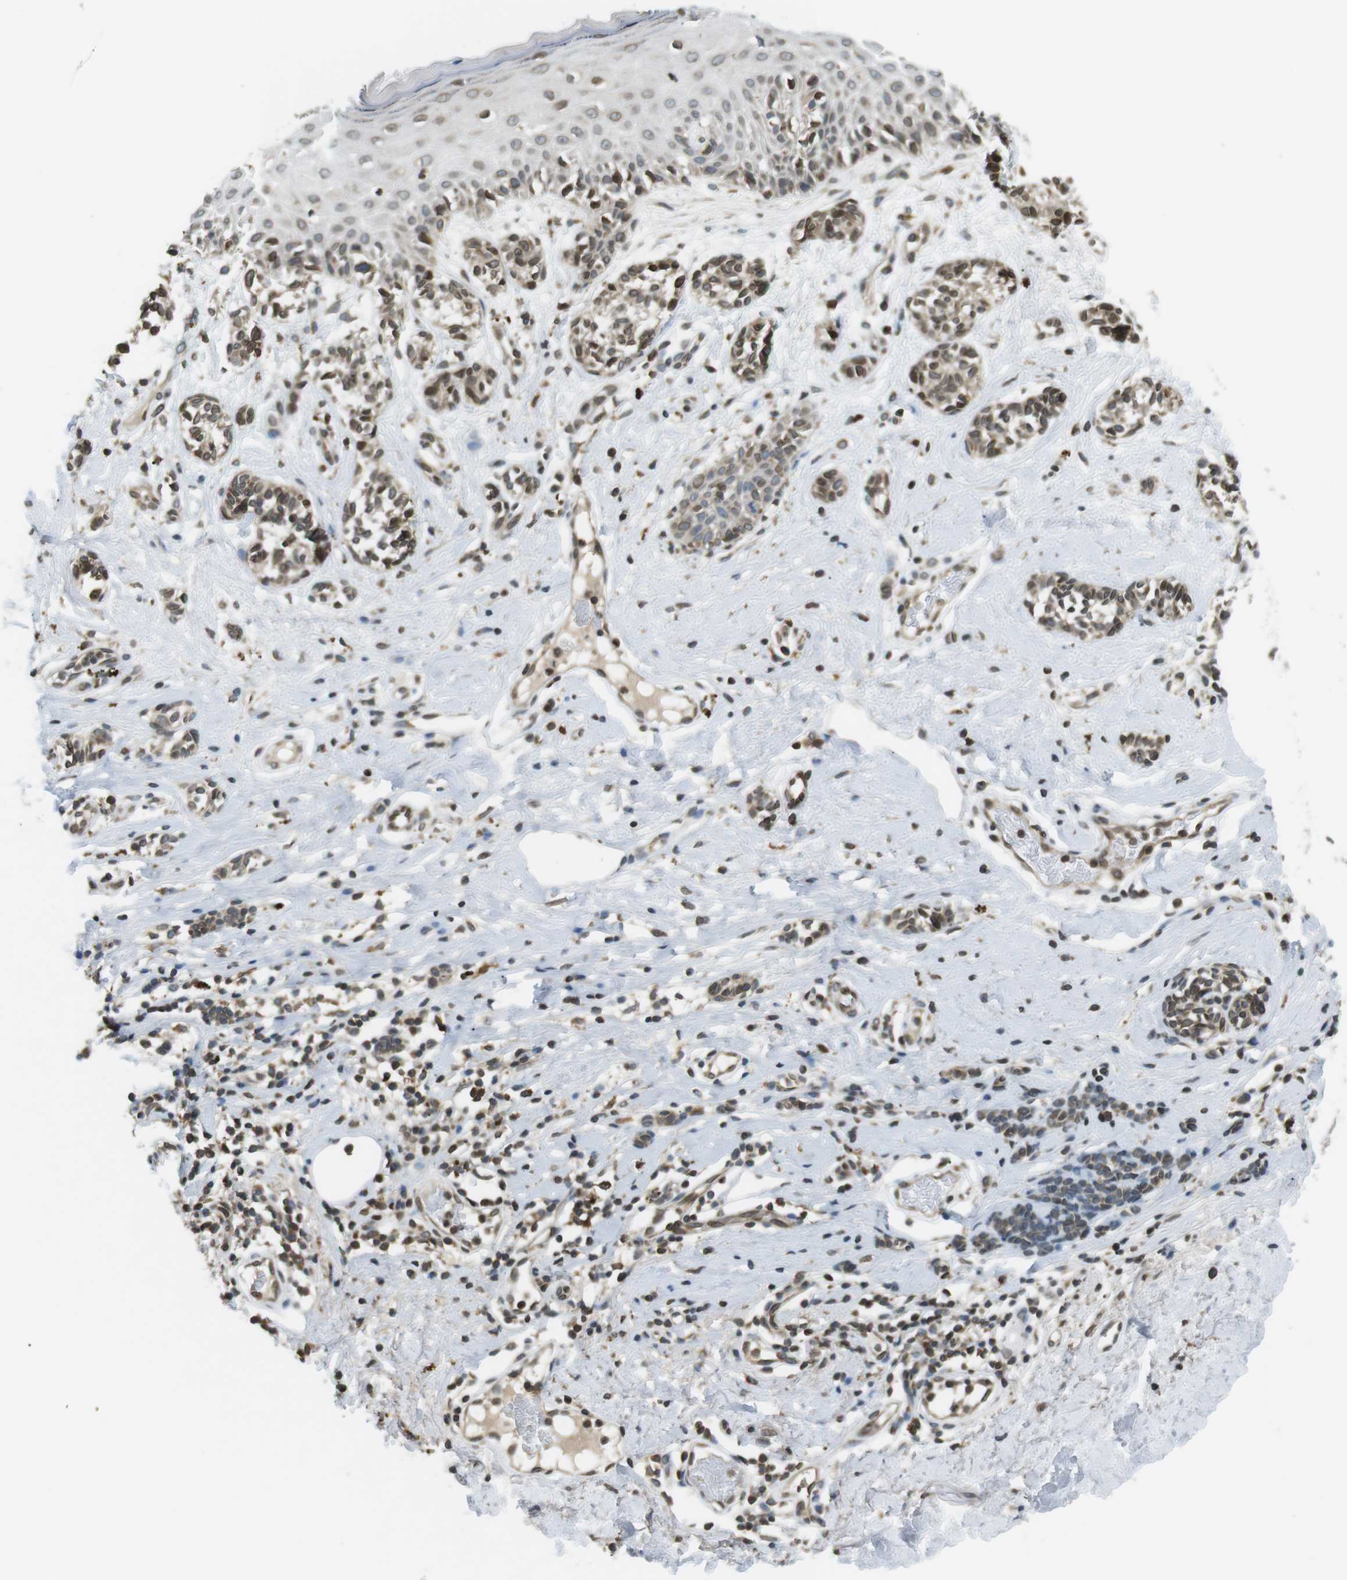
{"staining": {"intensity": "moderate", "quantity": ">75%", "location": "cytoplasmic/membranous,nuclear"}, "tissue": "melanoma", "cell_type": "Tumor cells", "image_type": "cancer", "snomed": [{"axis": "morphology", "description": "Malignant melanoma, NOS"}, {"axis": "topography", "description": "Skin"}], "caption": "Malignant melanoma stained with immunohistochemistry (IHC) demonstrates moderate cytoplasmic/membranous and nuclear staining in about >75% of tumor cells.", "gene": "TMX4", "patient": {"sex": "male", "age": 64}}